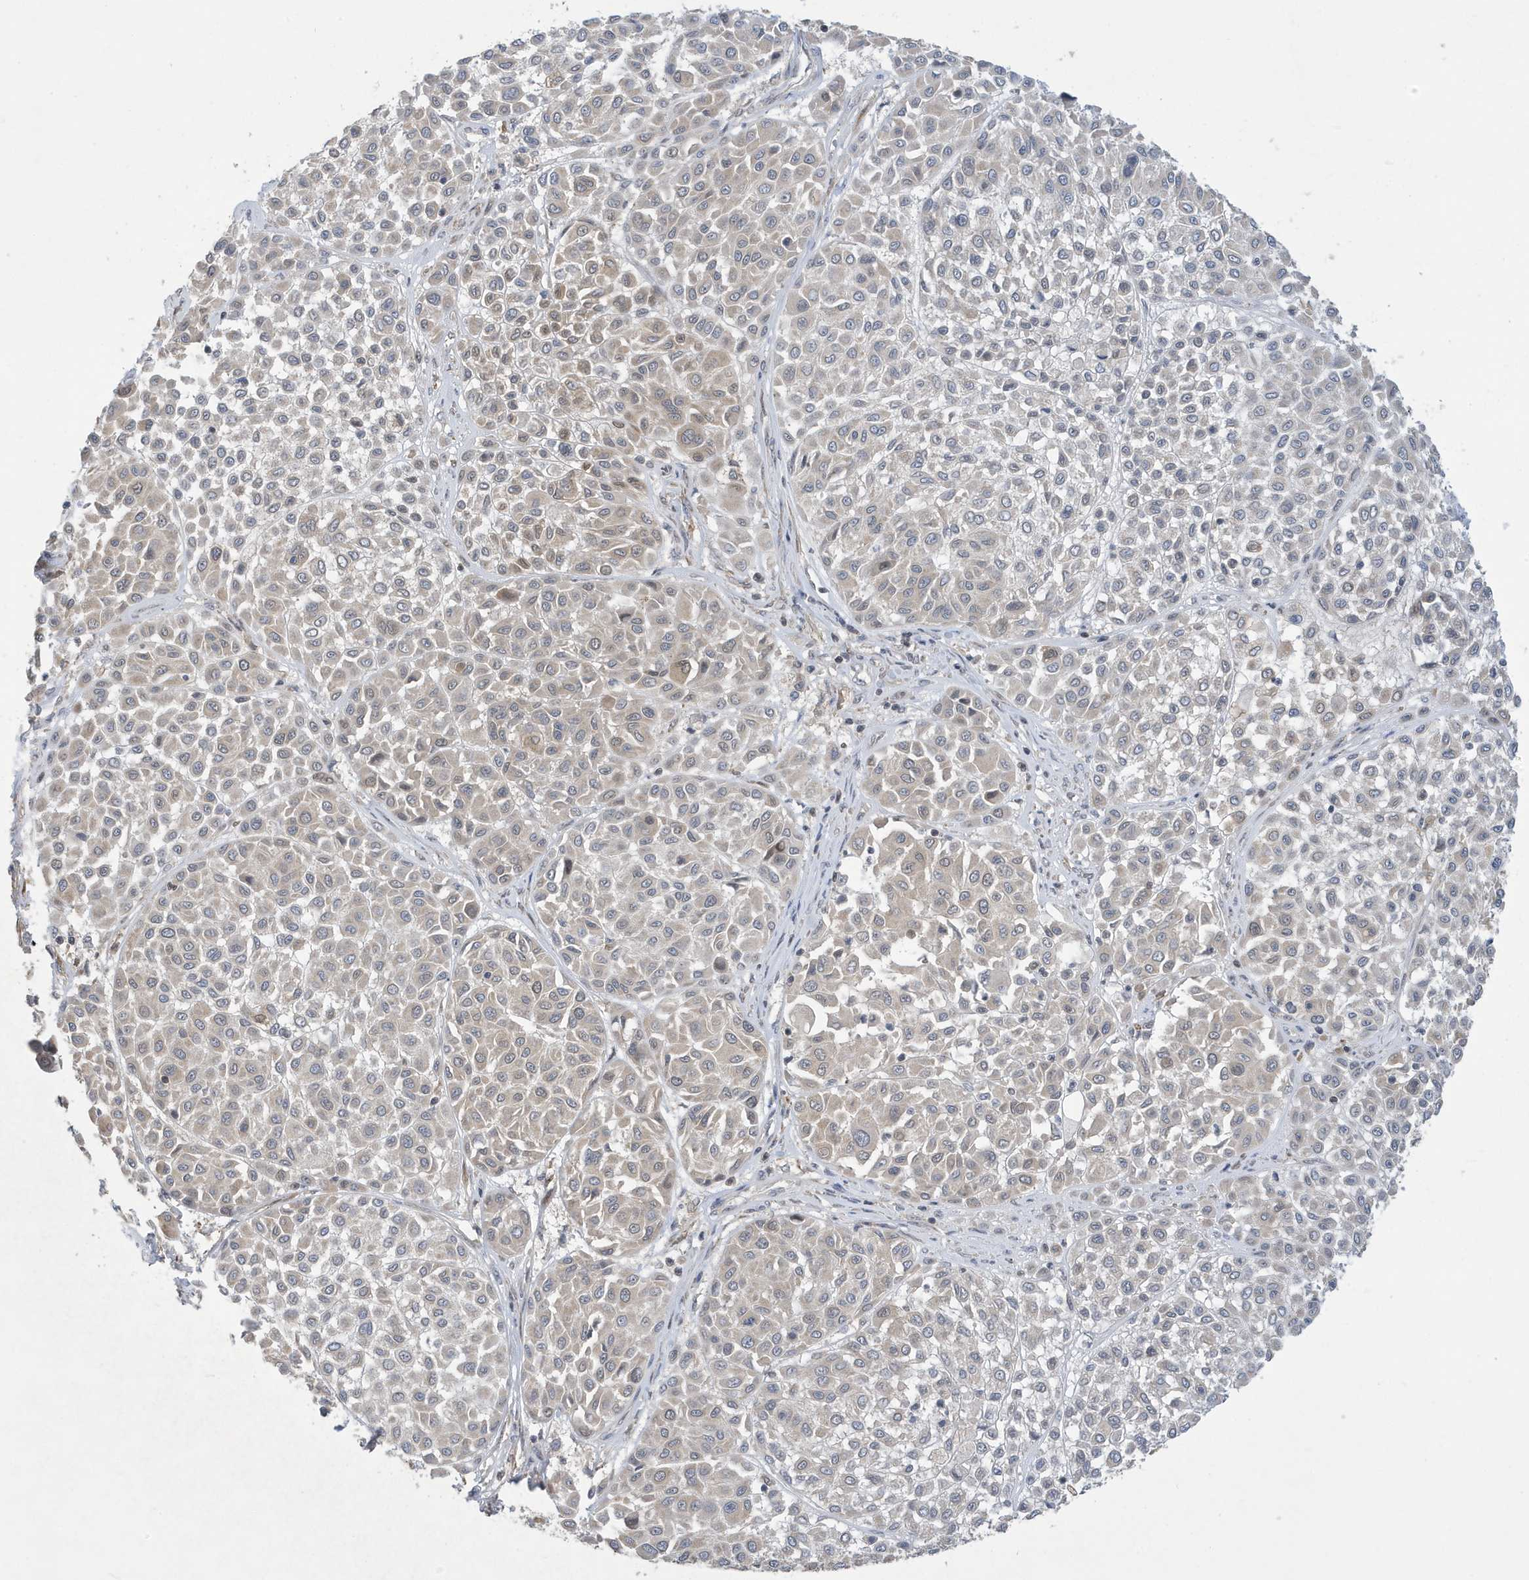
{"staining": {"intensity": "negative", "quantity": "none", "location": "none"}, "tissue": "melanoma", "cell_type": "Tumor cells", "image_type": "cancer", "snomed": [{"axis": "morphology", "description": "Malignant melanoma, Metastatic site"}, {"axis": "topography", "description": "Soft tissue"}], "caption": "DAB immunohistochemical staining of human melanoma displays no significant positivity in tumor cells.", "gene": "NCOA7", "patient": {"sex": "male", "age": 41}}